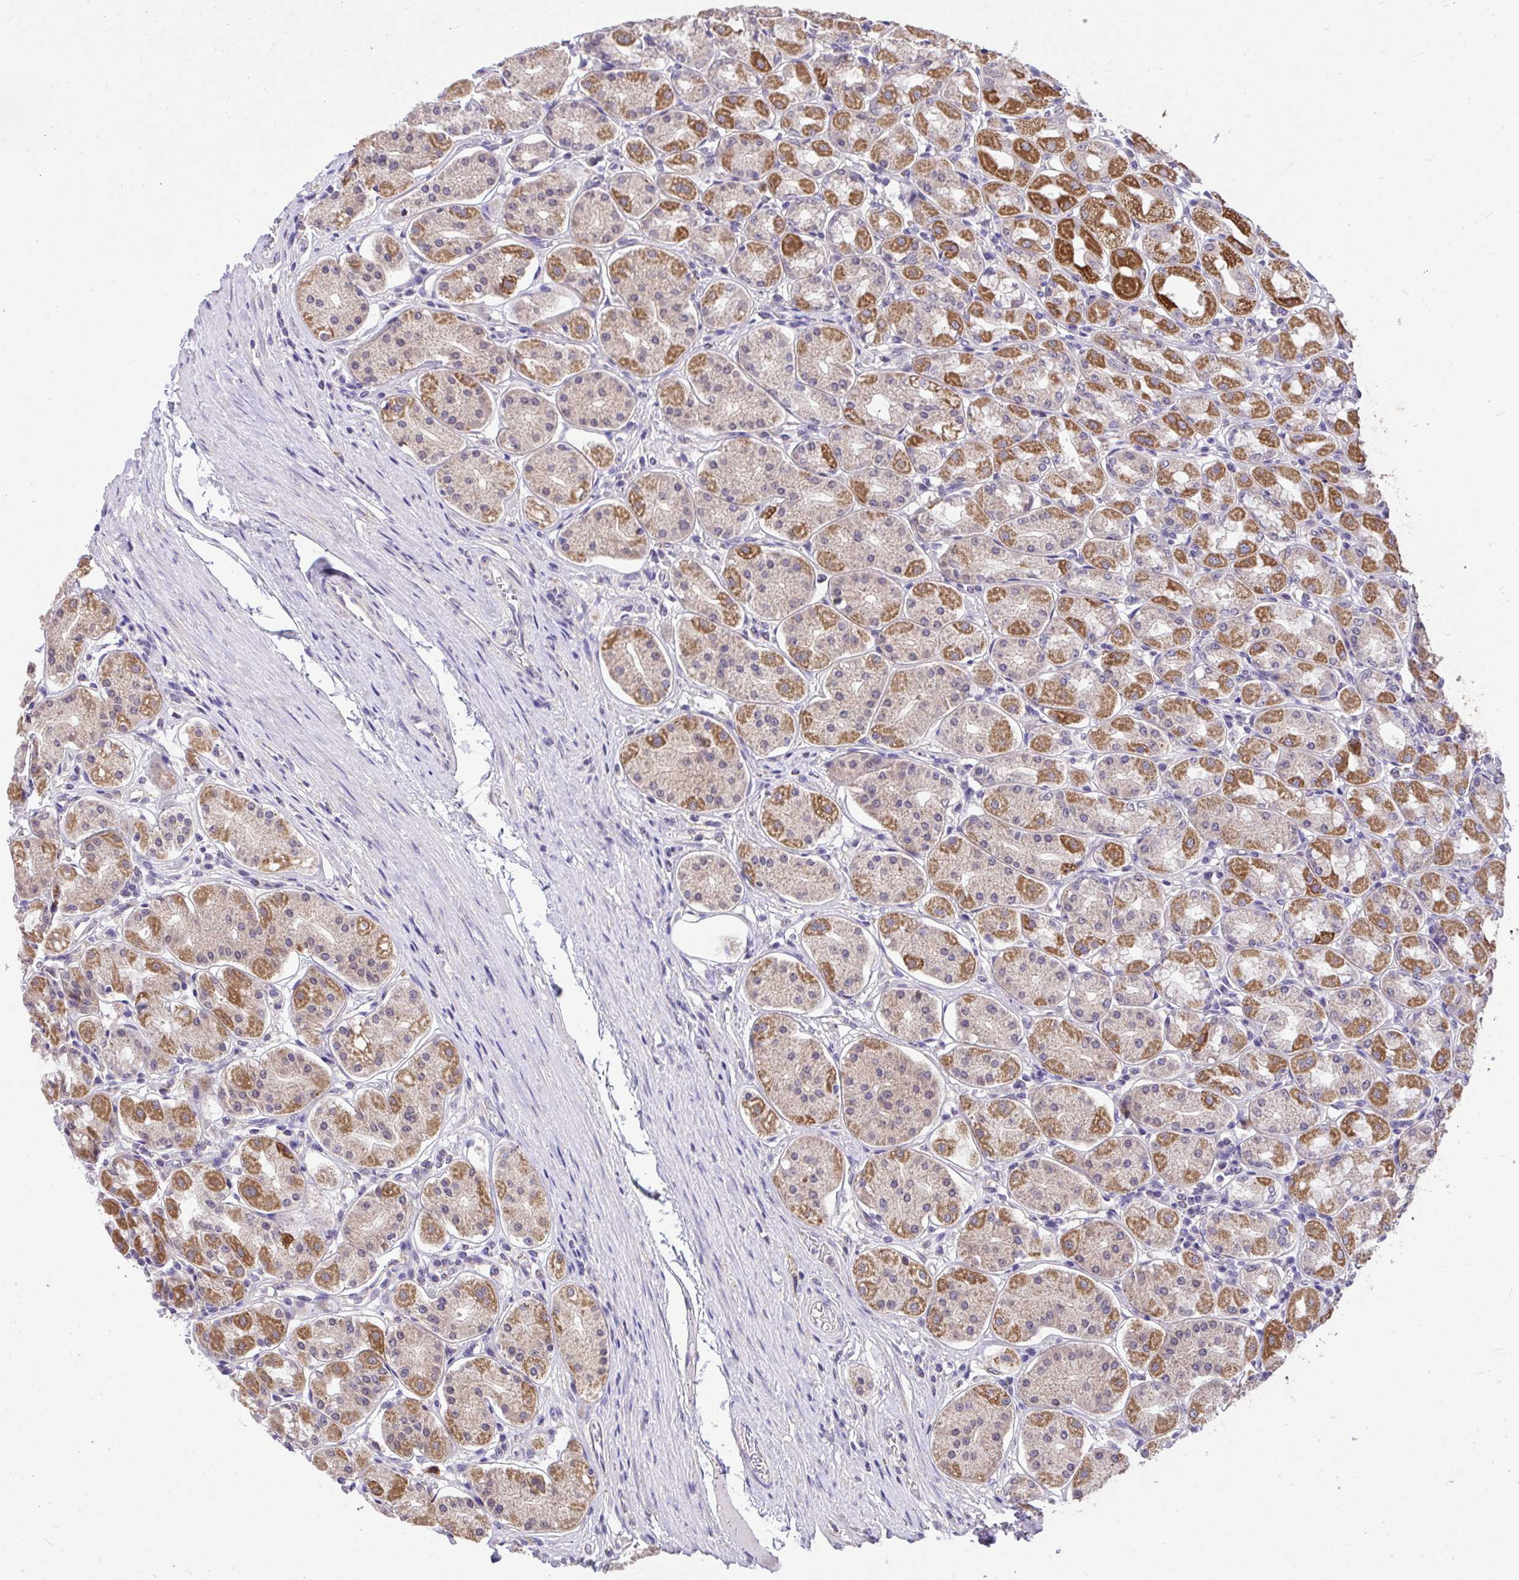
{"staining": {"intensity": "strong", "quantity": "25%-75%", "location": "cytoplasmic/membranous"}, "tissue": "stomach", "cell_type": "Glandular cells", "image_type": "normal", "snomed": [{"axis": "morphology", "description": "Normal tissue, NOS"}, {"axis": "topography", "description": "Stomach"}, {"axis": "topography", "description": "Stomach, lower"}], "caption": "IHC micrograph of unremarkable stomach: human stomach stained using immunohistochemistry (IHC) reveals high levels of strong protein expression localized specifically in the cytoplasmic/membranous of glandular cells, appearing as a cytoplasmic/membranous brown color.", "gene": "MPC2", "patient": {"sex": "female", "age": 56}}